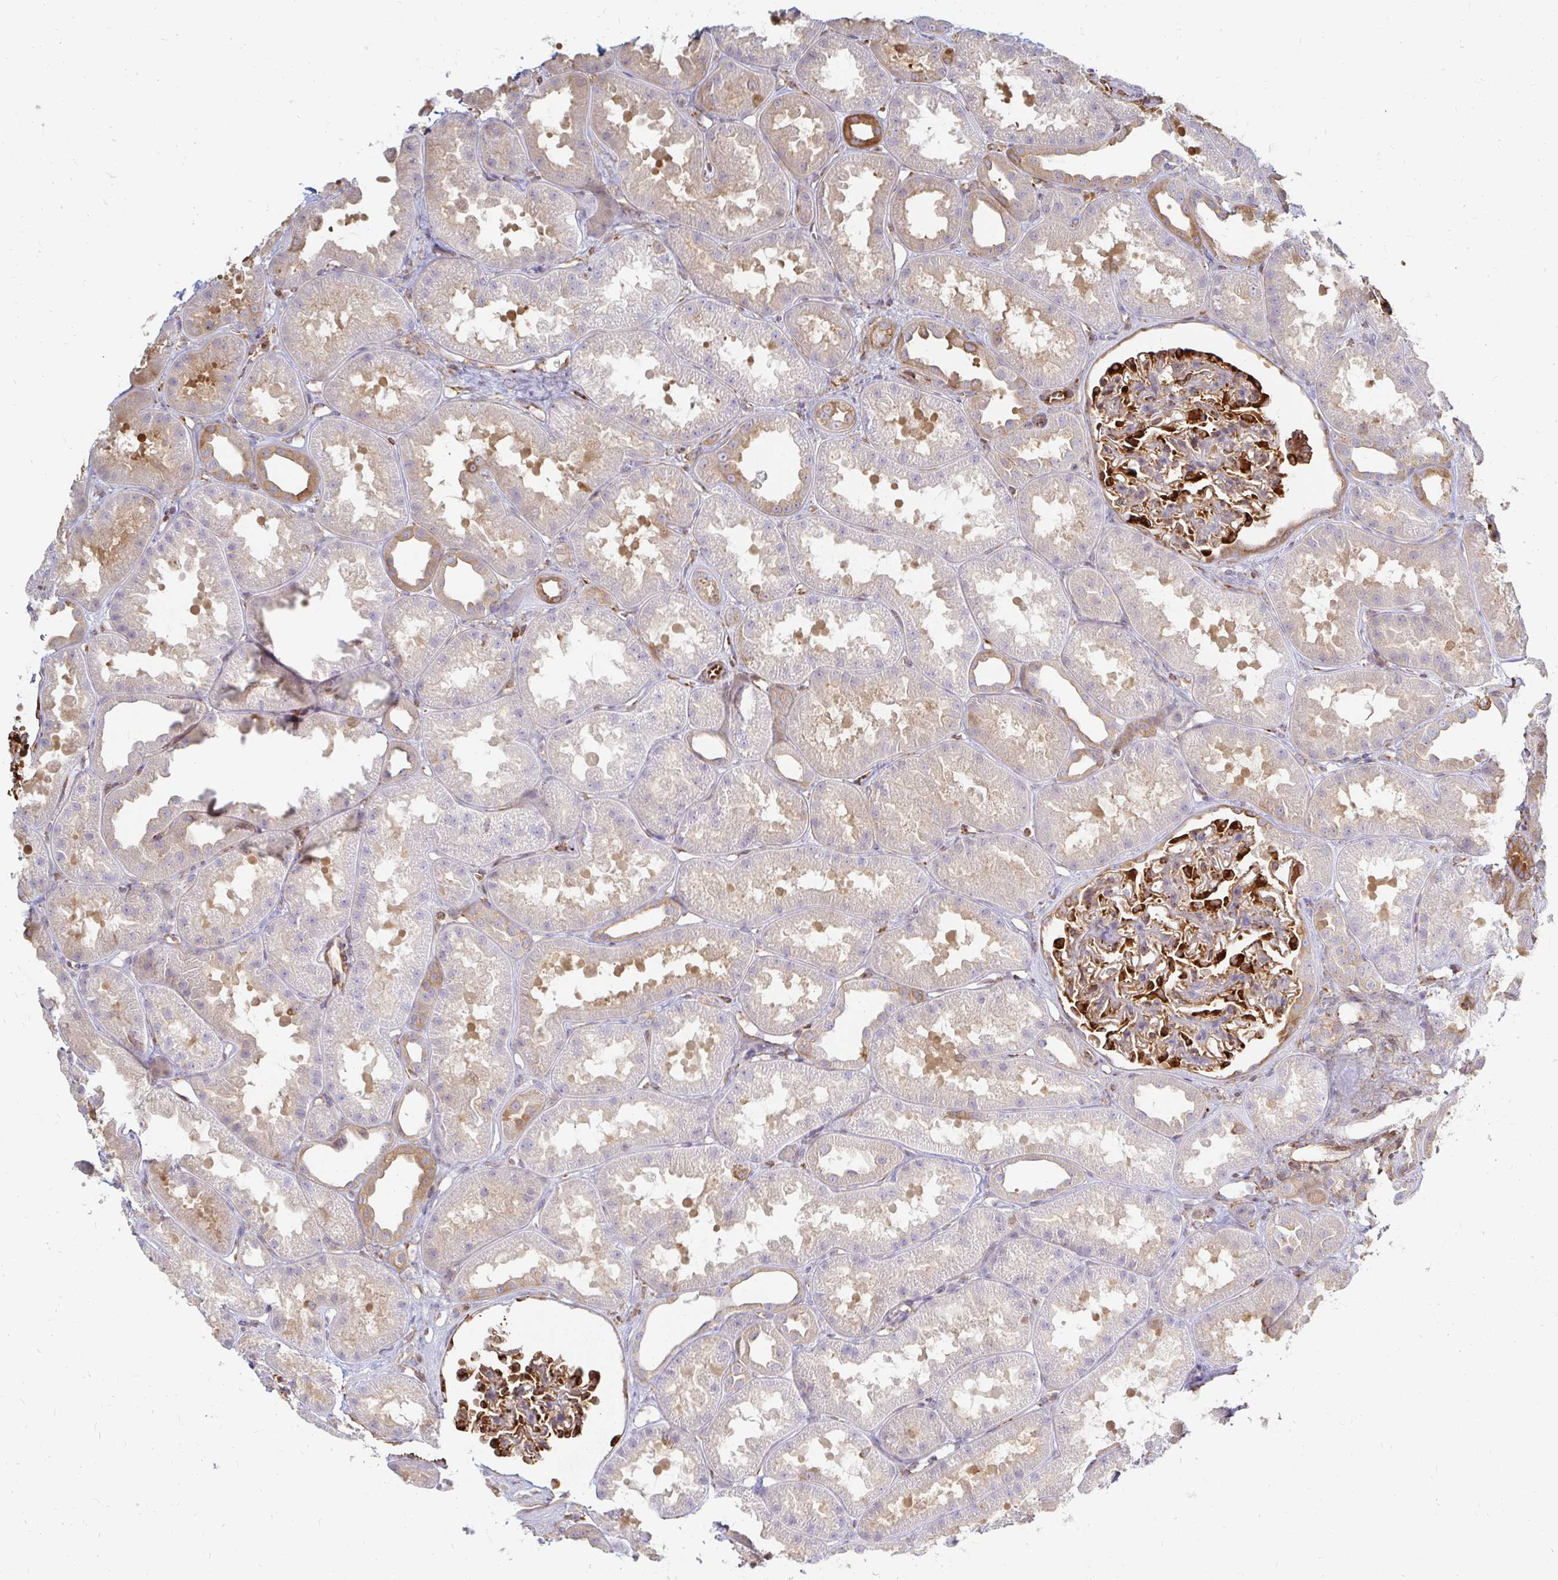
{"staining": {"intensity": "strong", "quantity": "25%-75%", "location": "cytoplasmic/membranous"}, "tissue": "kidney", "cell_type": "Cells in glomeruli", "image_type": "normal", "snomed": [{"axis": "morphology", "description": "Normal tissue, NOS"}, {"axis": "topography", "description": "Kidney"}], "caption": "Immunohistochemistry (IHC) (DAB (3,3'-diaminobenzidine)) staining of unremarkable human kidney demonstrates strong cytoplasmic/membranous protein staining in approximately 25%-75% of cells in glomeruli.", "gene": "CAST", "patient": {"sex": "male", "age": 61}}